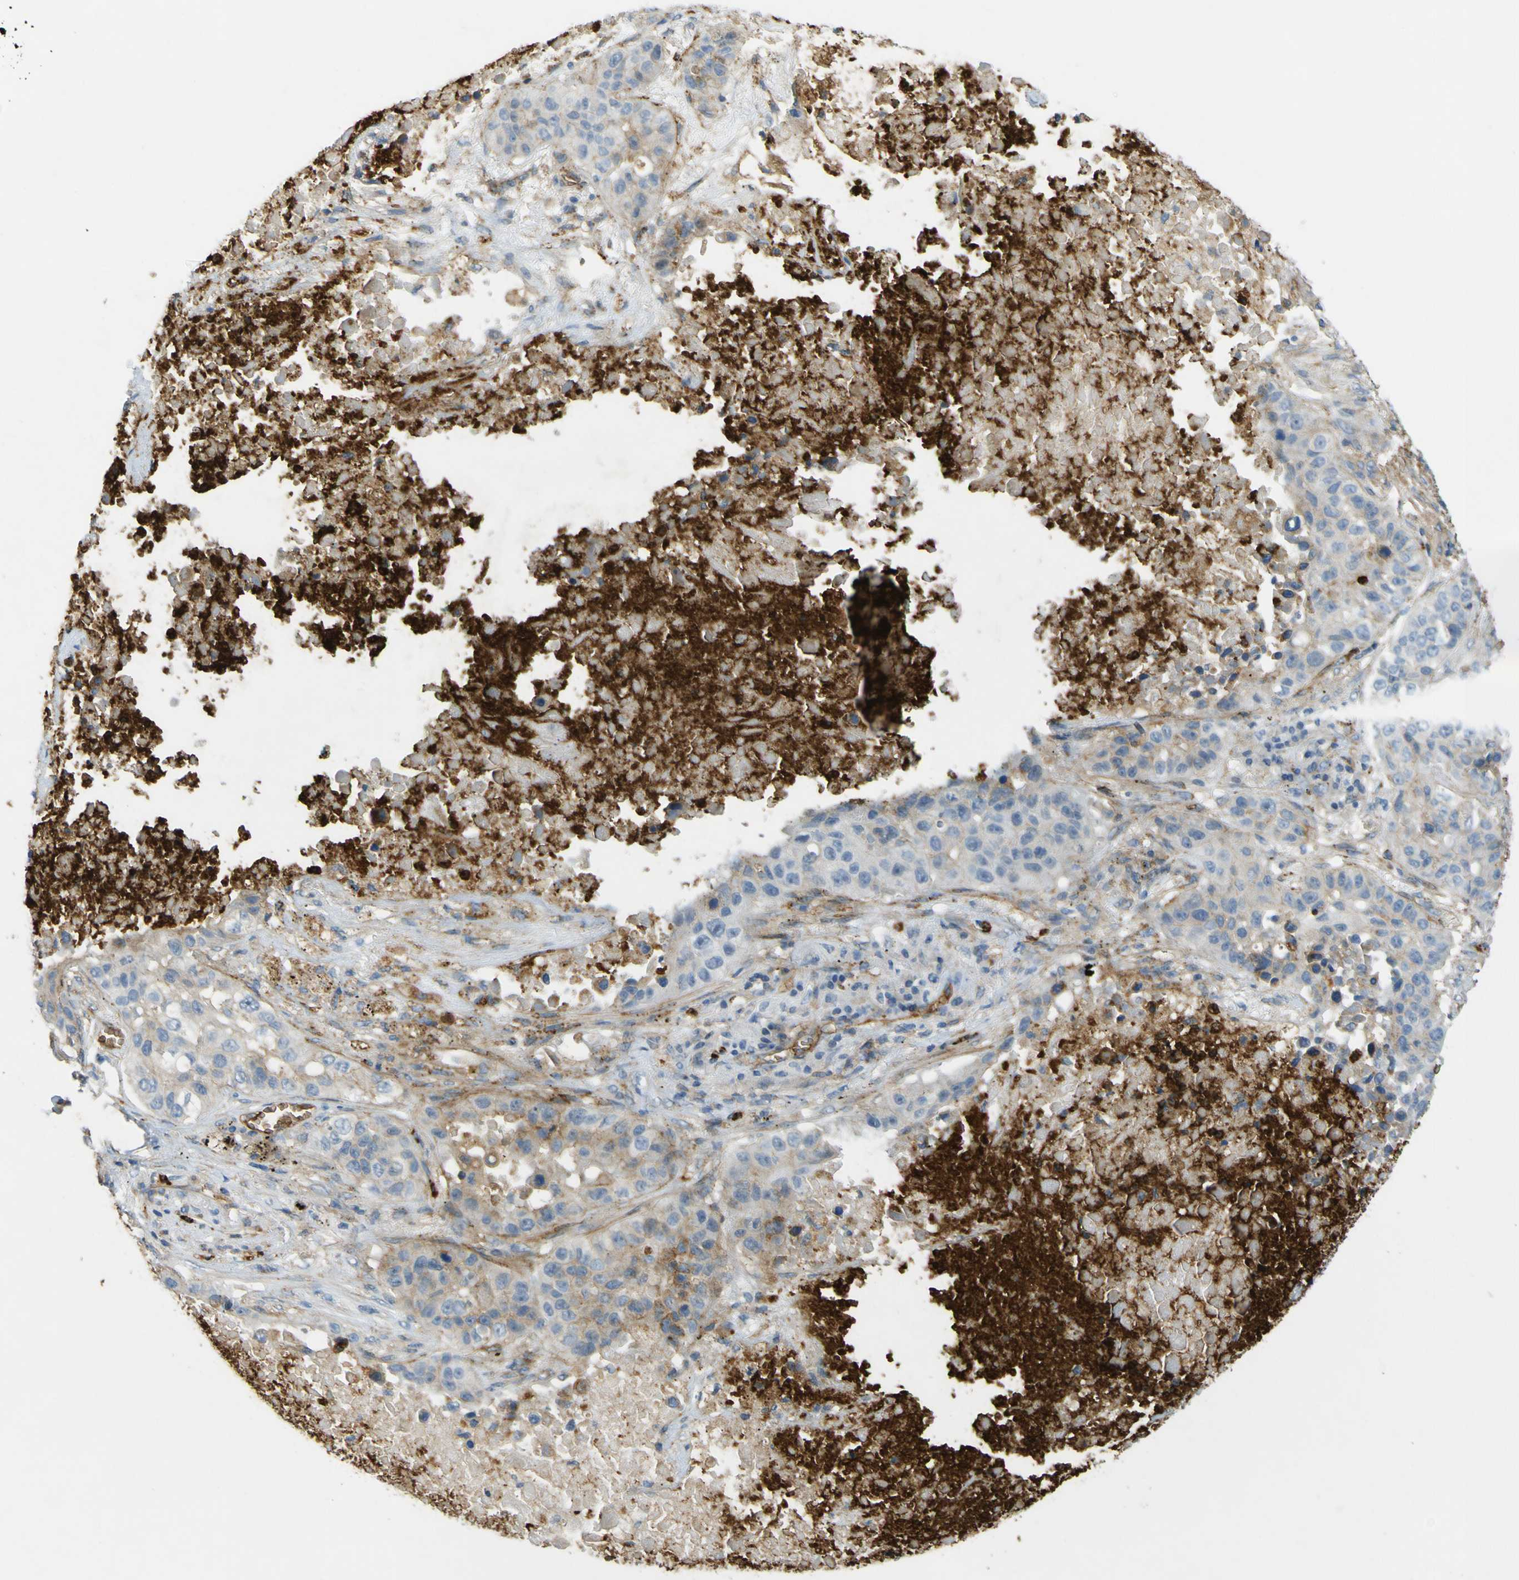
{"staining": {"intensity": "moderate", "quantity": "<25%", "location": "cytoplasmic/membranous"}, "tissue": "lung cancer", "cell_type": "Tumor cells", "image_type": "cancer", "snomed": [{"axis": "morphology", "description": "Squamous cell carcinoma, NOS"}, {"axis": "topography", "description": "Lung"}], "caption": "Immunohistochemical staining of lung cancer demonstrates moderate cytoplasmic/membranous protein expression in approximately <25% of tumor cells. The staining was performed using DAB (3,3'-diaminobenzidine) to visualize the protein expression in brown, while the nuclei were stained in blue with hematoxylin (Magnification: 20x).", "gene": "PLXDC1", "patient": {"sex": "male", "age": 57}}